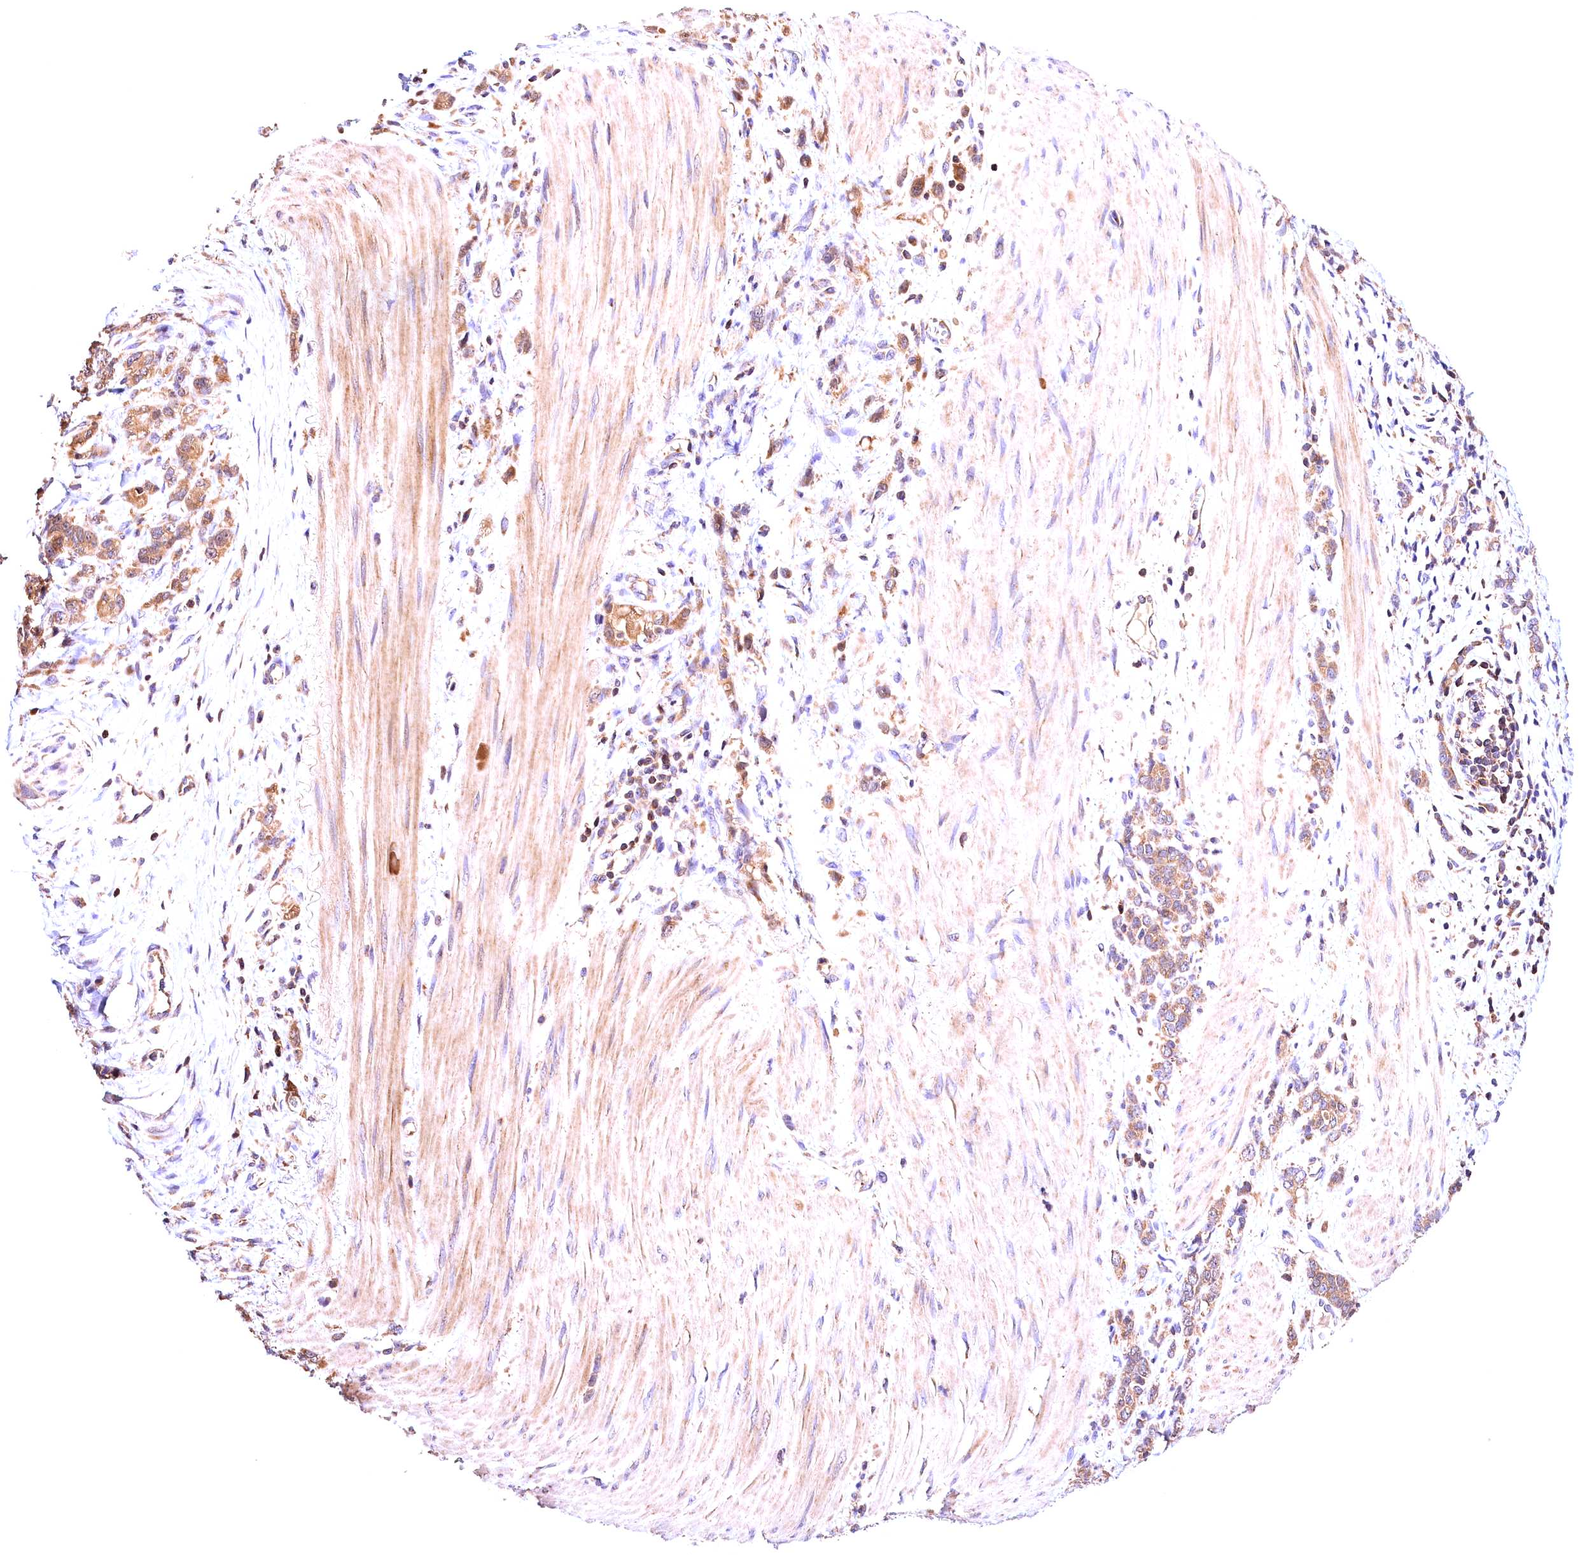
{"staining": {"intensity": "moderate", "quantity": ">75%", "location": "cytoplasmic/membranous"}, "tissue": "stomach cancer", "cell_type": "Tumor cells", "image_type": "cancer", "snomed": [{"axis": "morphology", "description": "Adenocarcinoma, NOS"}, {"axis": "topography", "description": "Stomach"}], "caption": "DAB (3,3'-diaminobenzidine) immunohistochemical staining of stomach cancer (adenocarcinoma) shows moderate cytoplasmic/membranous protein expression in approximately >75% of tumor cells.", "gene": "KPTN", "patient": {"sex": "female", "age": 76}}